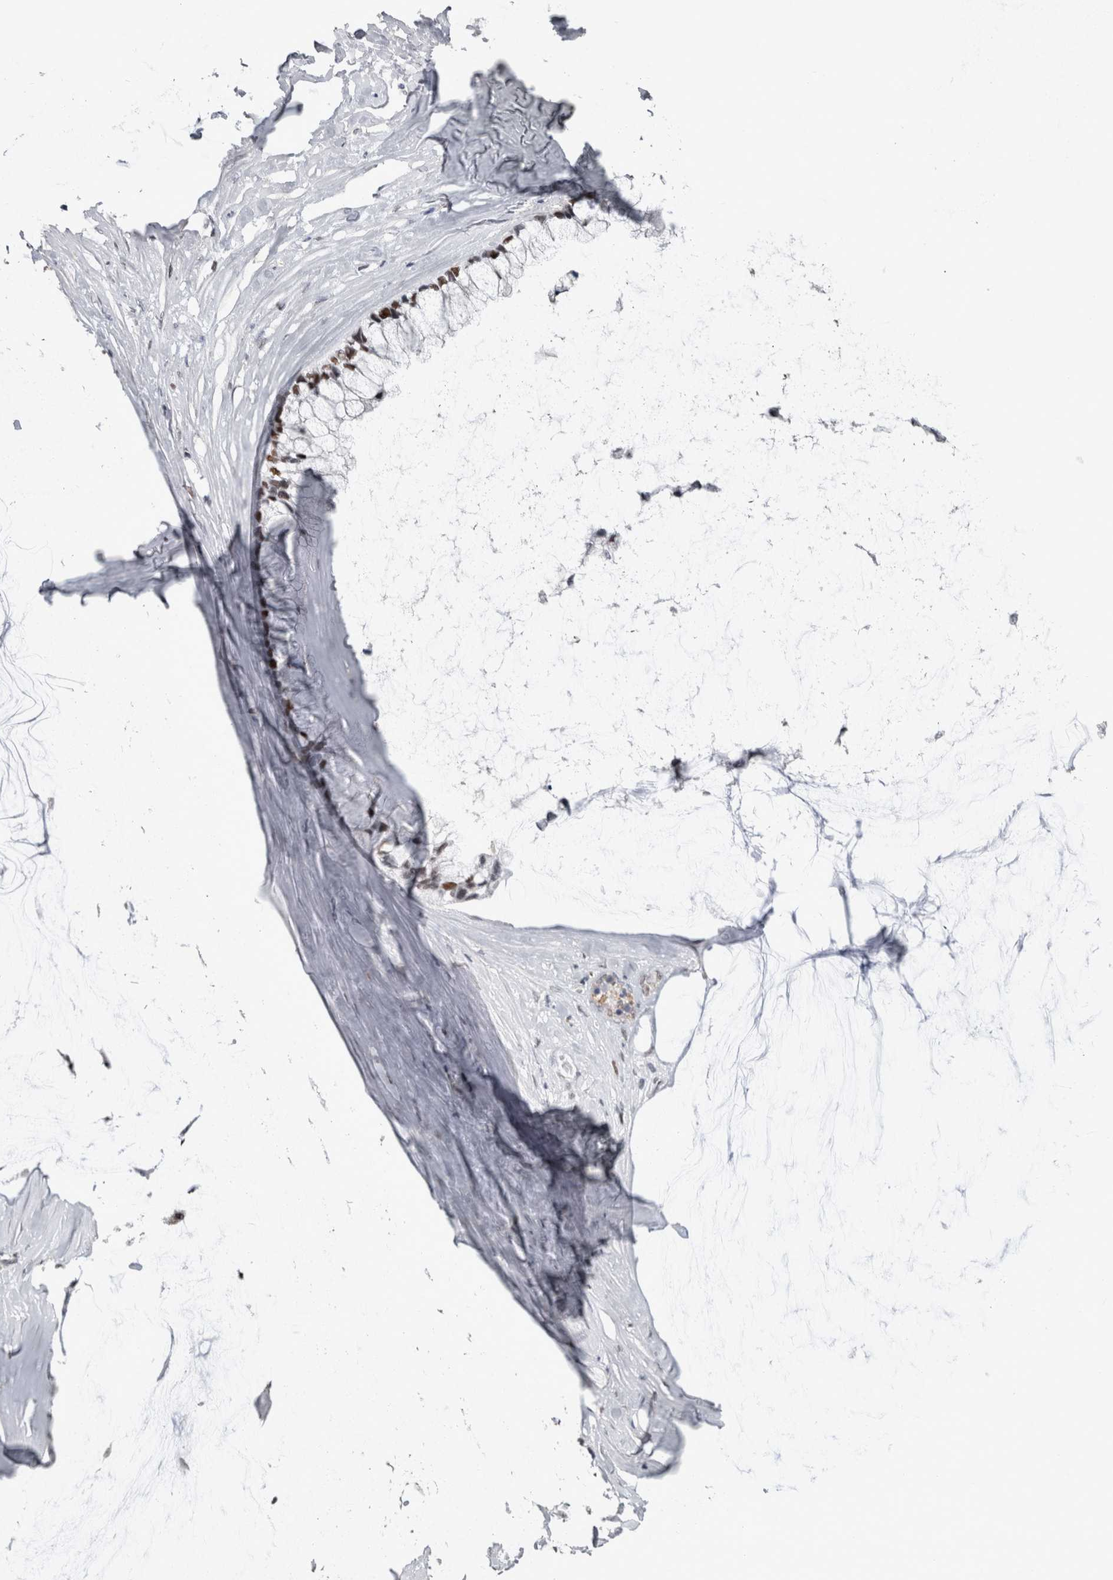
{"staining": {"intensity": "moderate", "quantity": ">75%", "location": "nuclear"}, "tissue": "ovarian cancer", "cell_type": "Tumor cells", "image_type": "cancer", "snomed": [{"axis": "morphology", "description": "Cystadenocarcinoma, mucinous, NOS"}, {"axis": "topography", "description": "Ovary"}], "caption": "Protein staining exhibits moderate nuclear staining in approximately >75% of tumor cells in ovarian cancer.", "gene": "POLD2", "patient": {"sex": "female", "age": 39}}